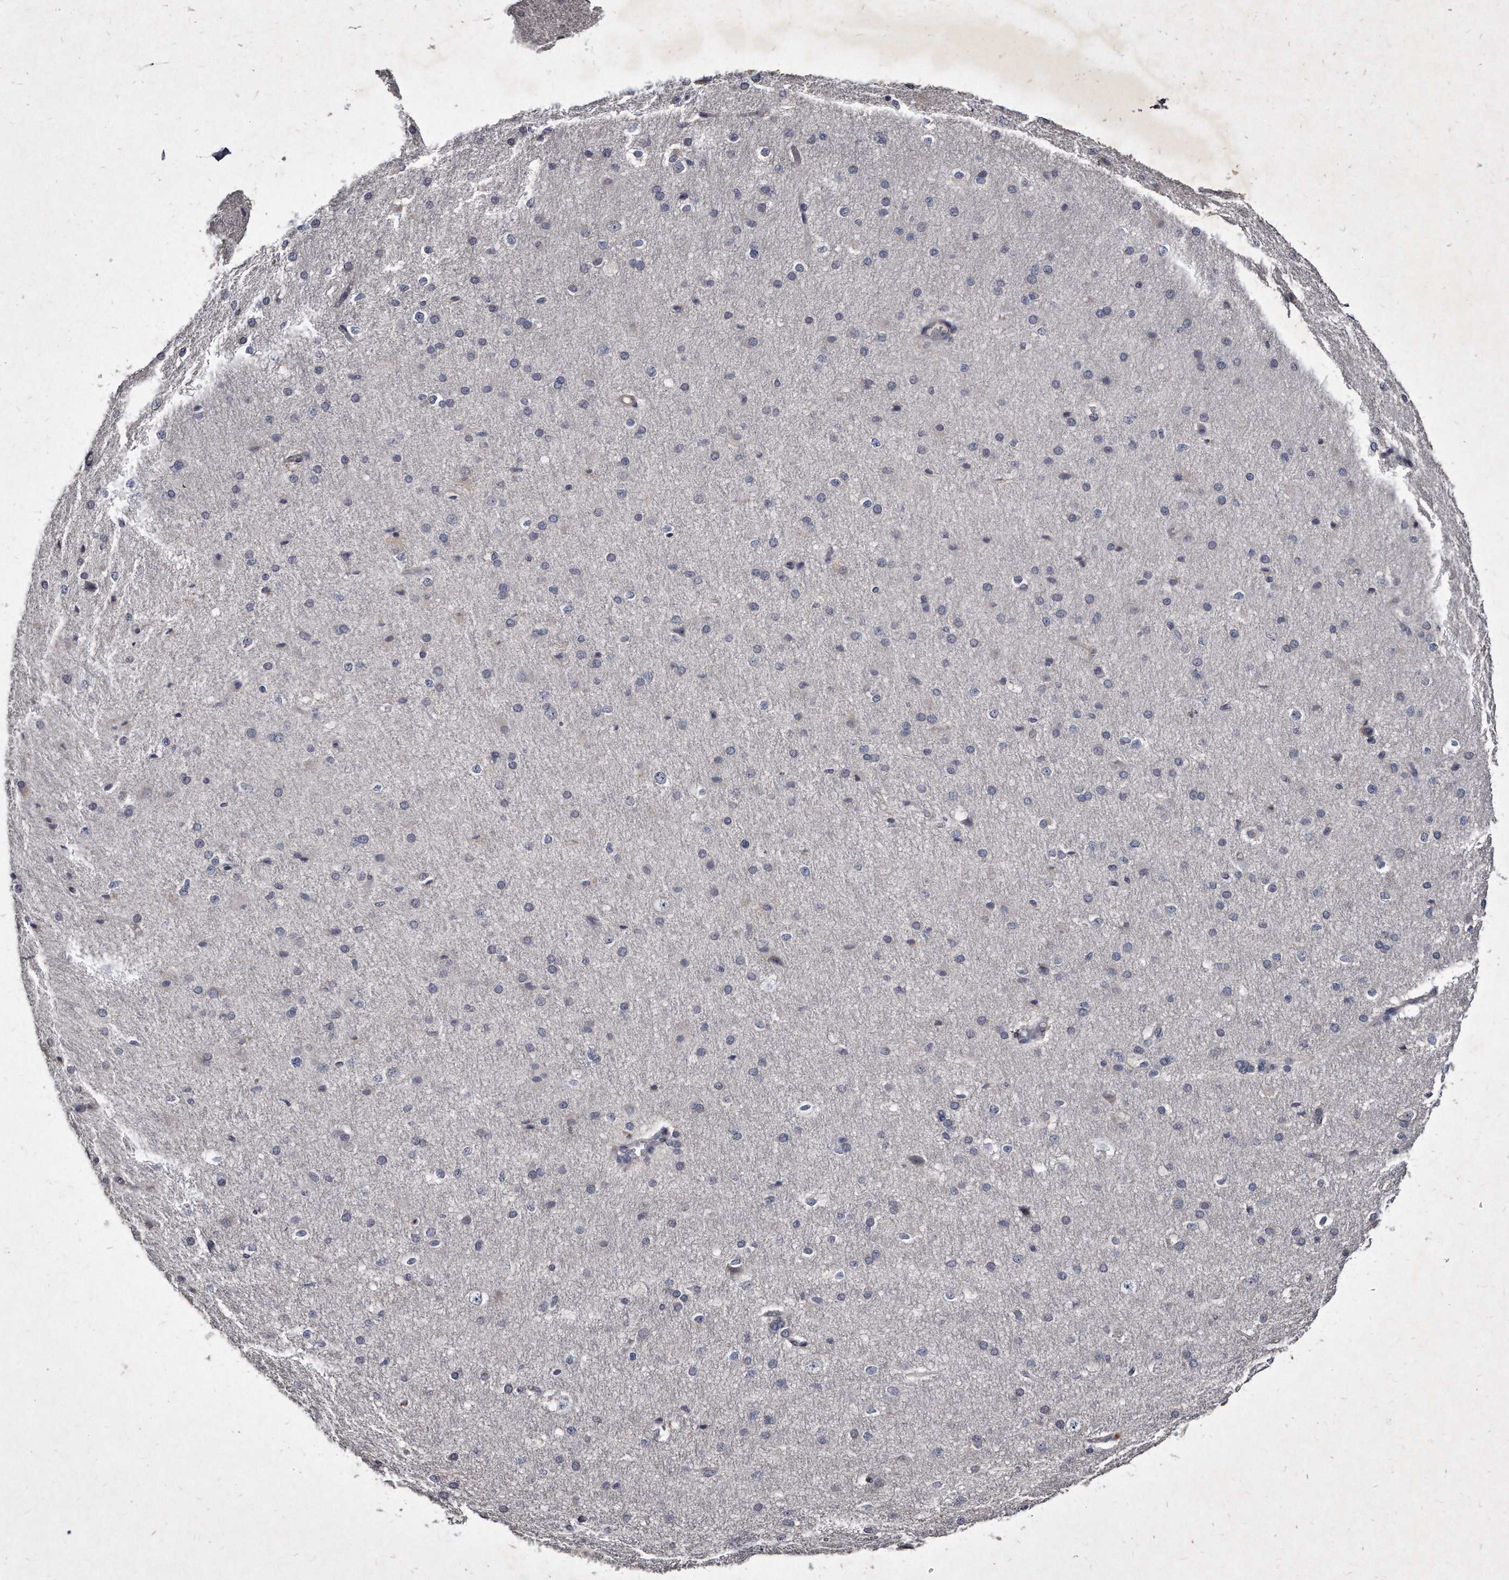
{"staining": {"intensity": "negative", "quantity": "none", "location": "none"}, "tissue": "cerebral cortex", "cell_type": "Endothelial cells", "image_type": "normal", "snomed": [{"axis": "morphology", "description": "Normal tissue, NOS"}, {"axis": "morphology", "description": "Developmental malformation"}, {"axis": "topography", "description": "Cerebral cortex"}], "caption": "A high-resolution micrograph shows immunohistochemistry (IHC) staining of benign cerebral cortex, which shows no significant positivity in endothelial cells.", "gene": "KLHDC3", "patient": {"sex": "female", "age": 30}}